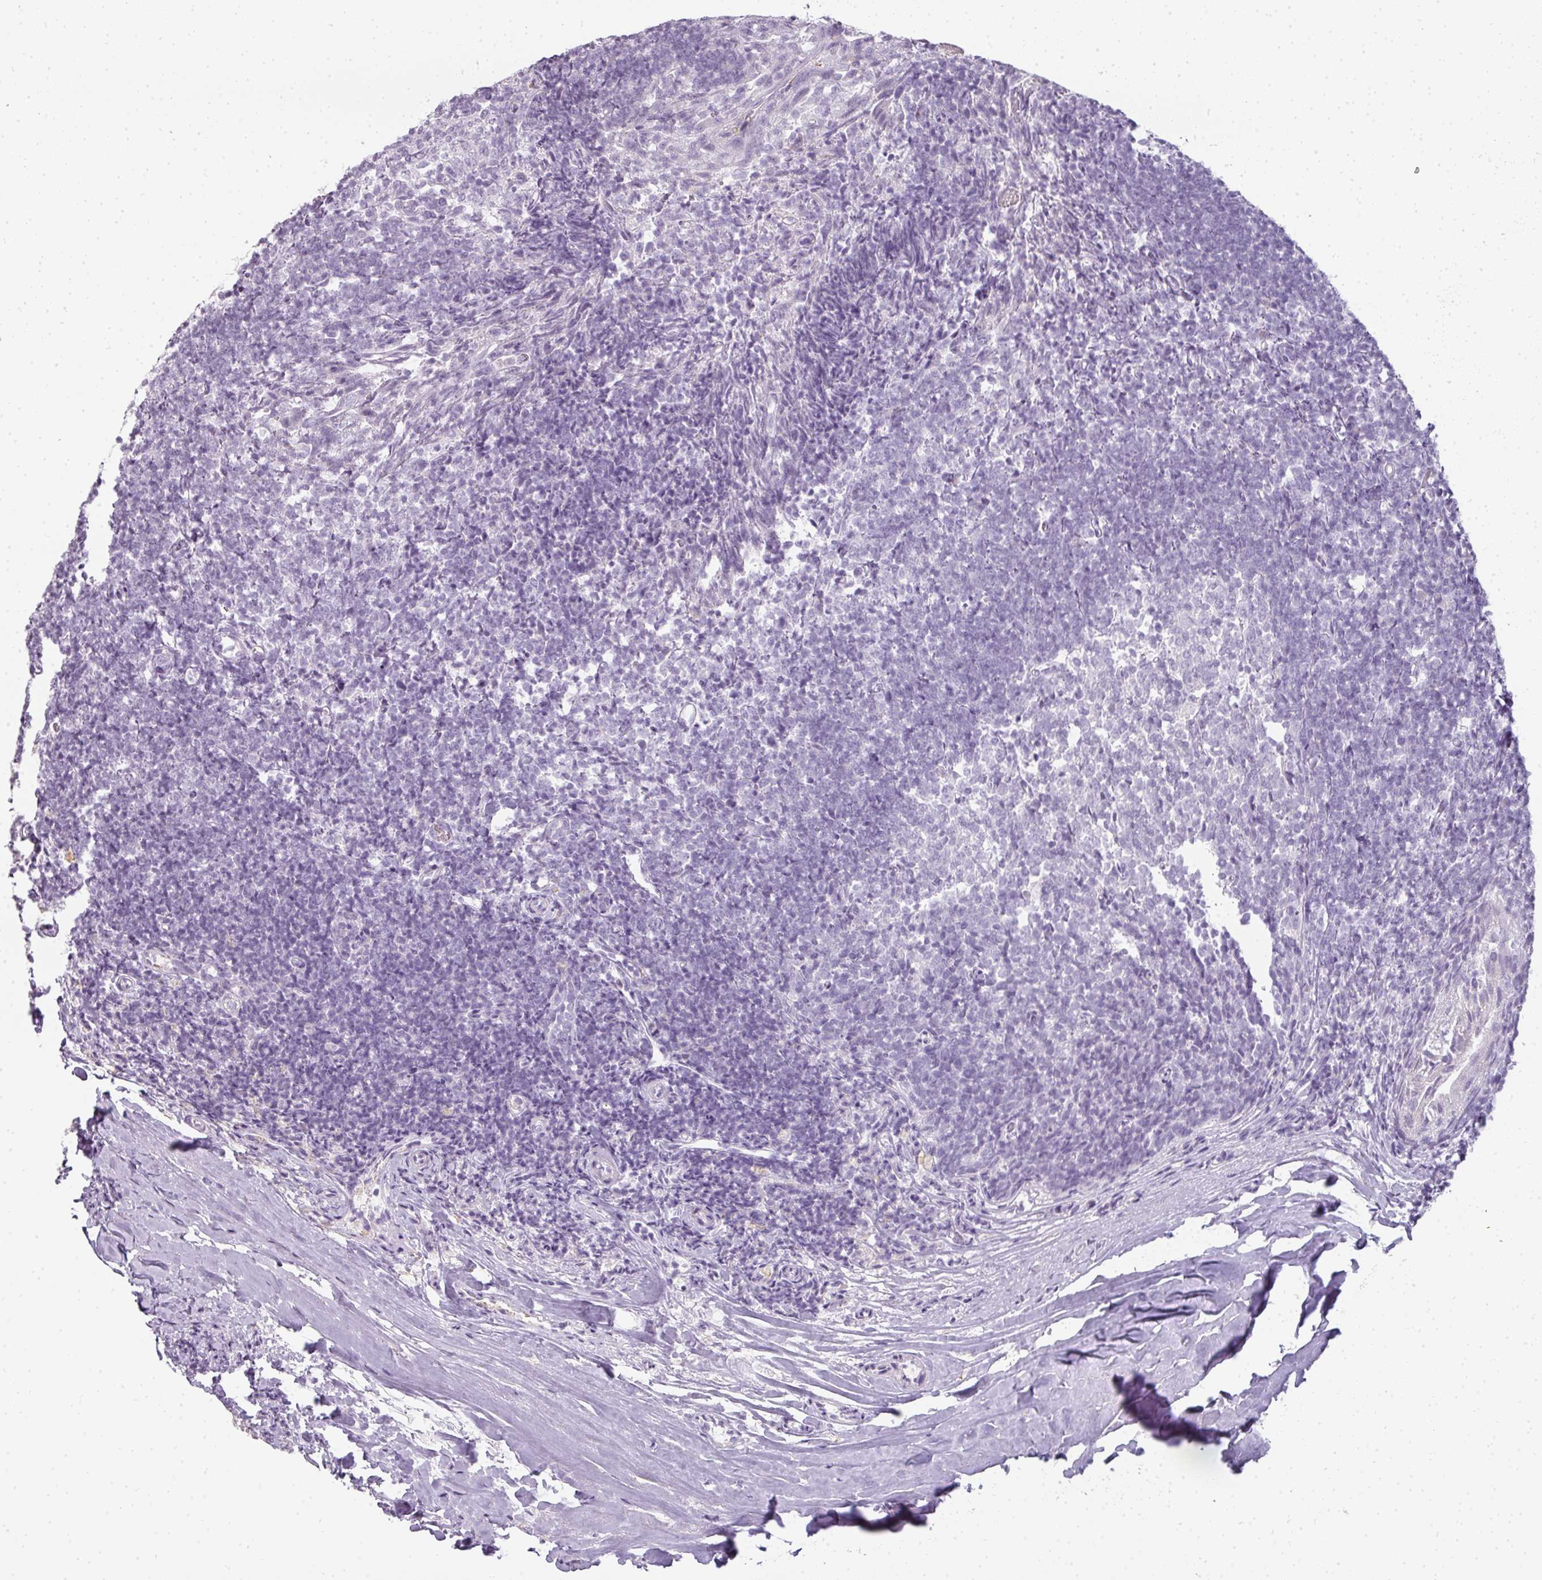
{"staining": {"intensity": "negative", "quantity": "none", "location": "none"}, "tissue": "tonsil", "cell_type": "Germinal center cells", "image_type": "normal", "snomed": [{"axis": "morphology", "description": "Normal tissue, NOS"}, {"axis": "topography", "description": "Tonsil"}], "caption": "DAB immunohistochemical staining of normal human tonsil shows no significant expression in germinal center cells.", "gene": "RBMY1A1", "patient": {"sex": "female", "age": 10}}